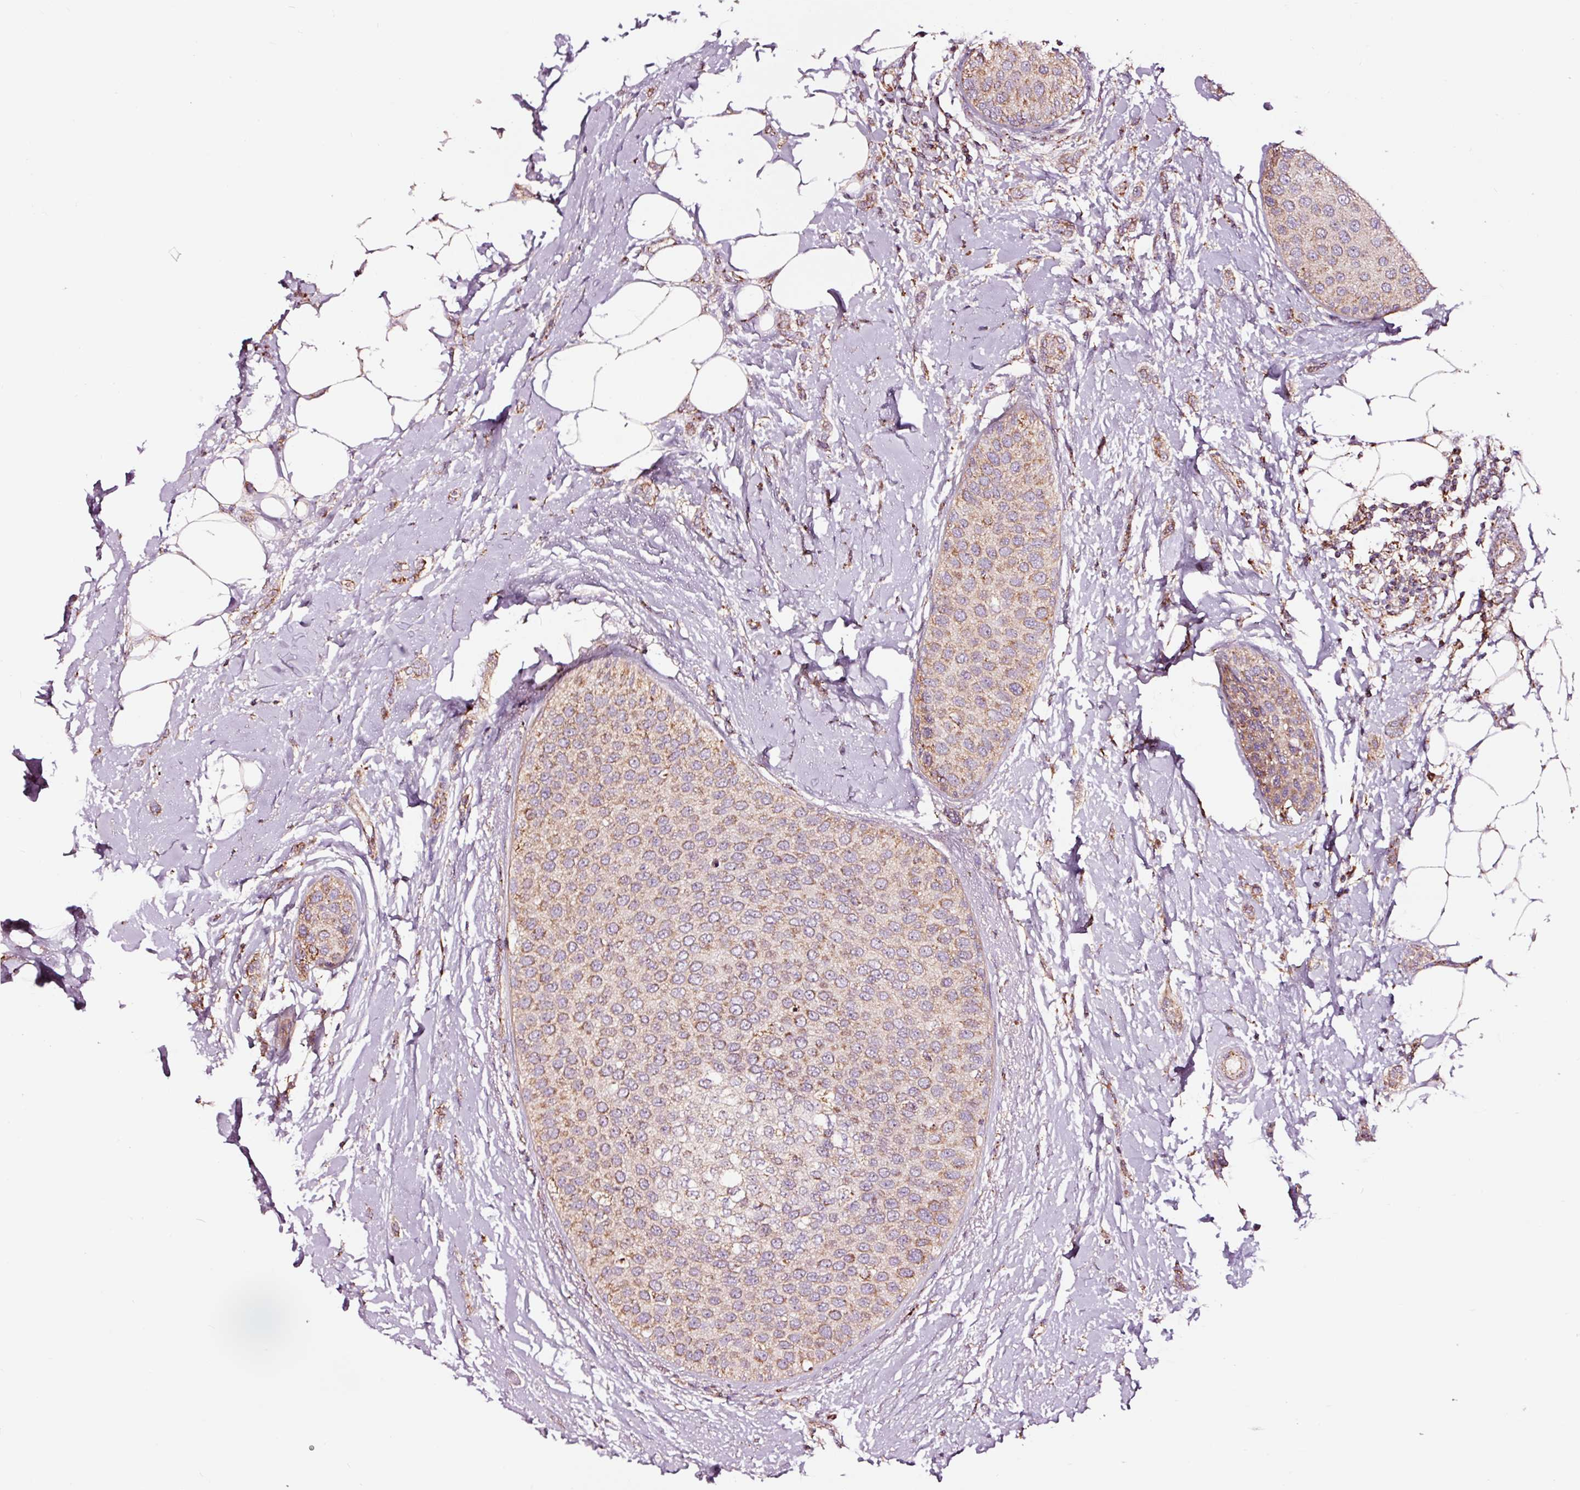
{"staining": {"intensity": "weak", "quantity": ">75%", "location": "cytoplasmic/membranous"}, "tissue": "breast cancer", "cell_type": "Tumor cells", "image_type": "cancer", "snomed": [{"axis": "morphology", "description": "Duct carcinoma"}, {"axis": "topography", "description": "Breast"}], "caption": "Protein expression analysis of breast cancer displays weak cytoplasmic/membranous staining in approximately >75% of tumor cells.", "gene": "TPM1", "patient": {"sex": "female", "age": 72}}